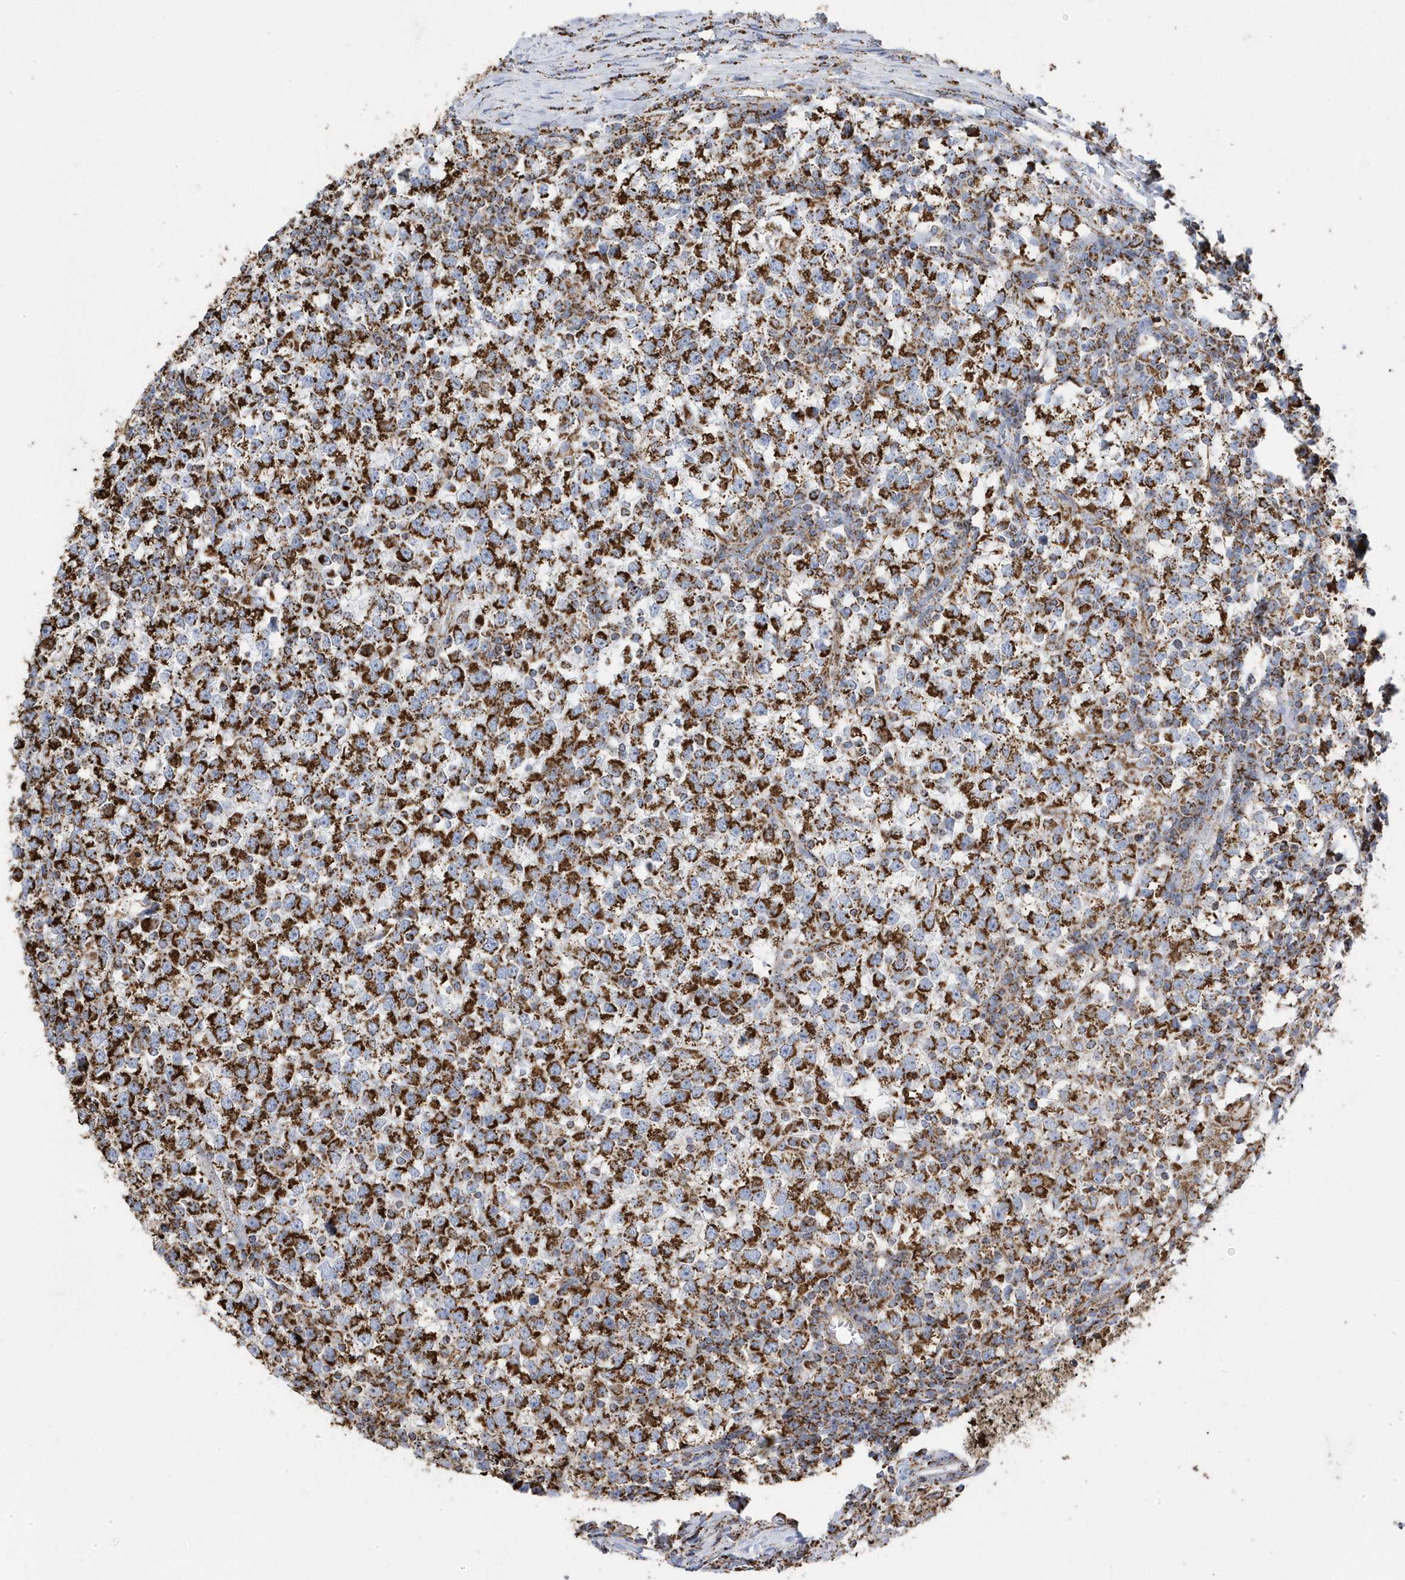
{"staining": {"intensity": "strong", "quantity": ">75%", "location": "cytoplasmic/membranous"}, "tissue": "testis cancer", "cell_type": "Tumor cells", "image_type": "cancer", "snomed": [{"axis": "morphology", "description": "Seminoma, NOS"}, {"axis": "topography", "description": "Testis"}], "caption": "This micrograph displays immunohistochemistry (IHC) staining of testis cancer (seminoma), with high strong cytoplasmic/membranous positivity in about >75% of tumor cells.", "gene": "GTPBP8", "patient": {"sex": "male", "age": 65}}